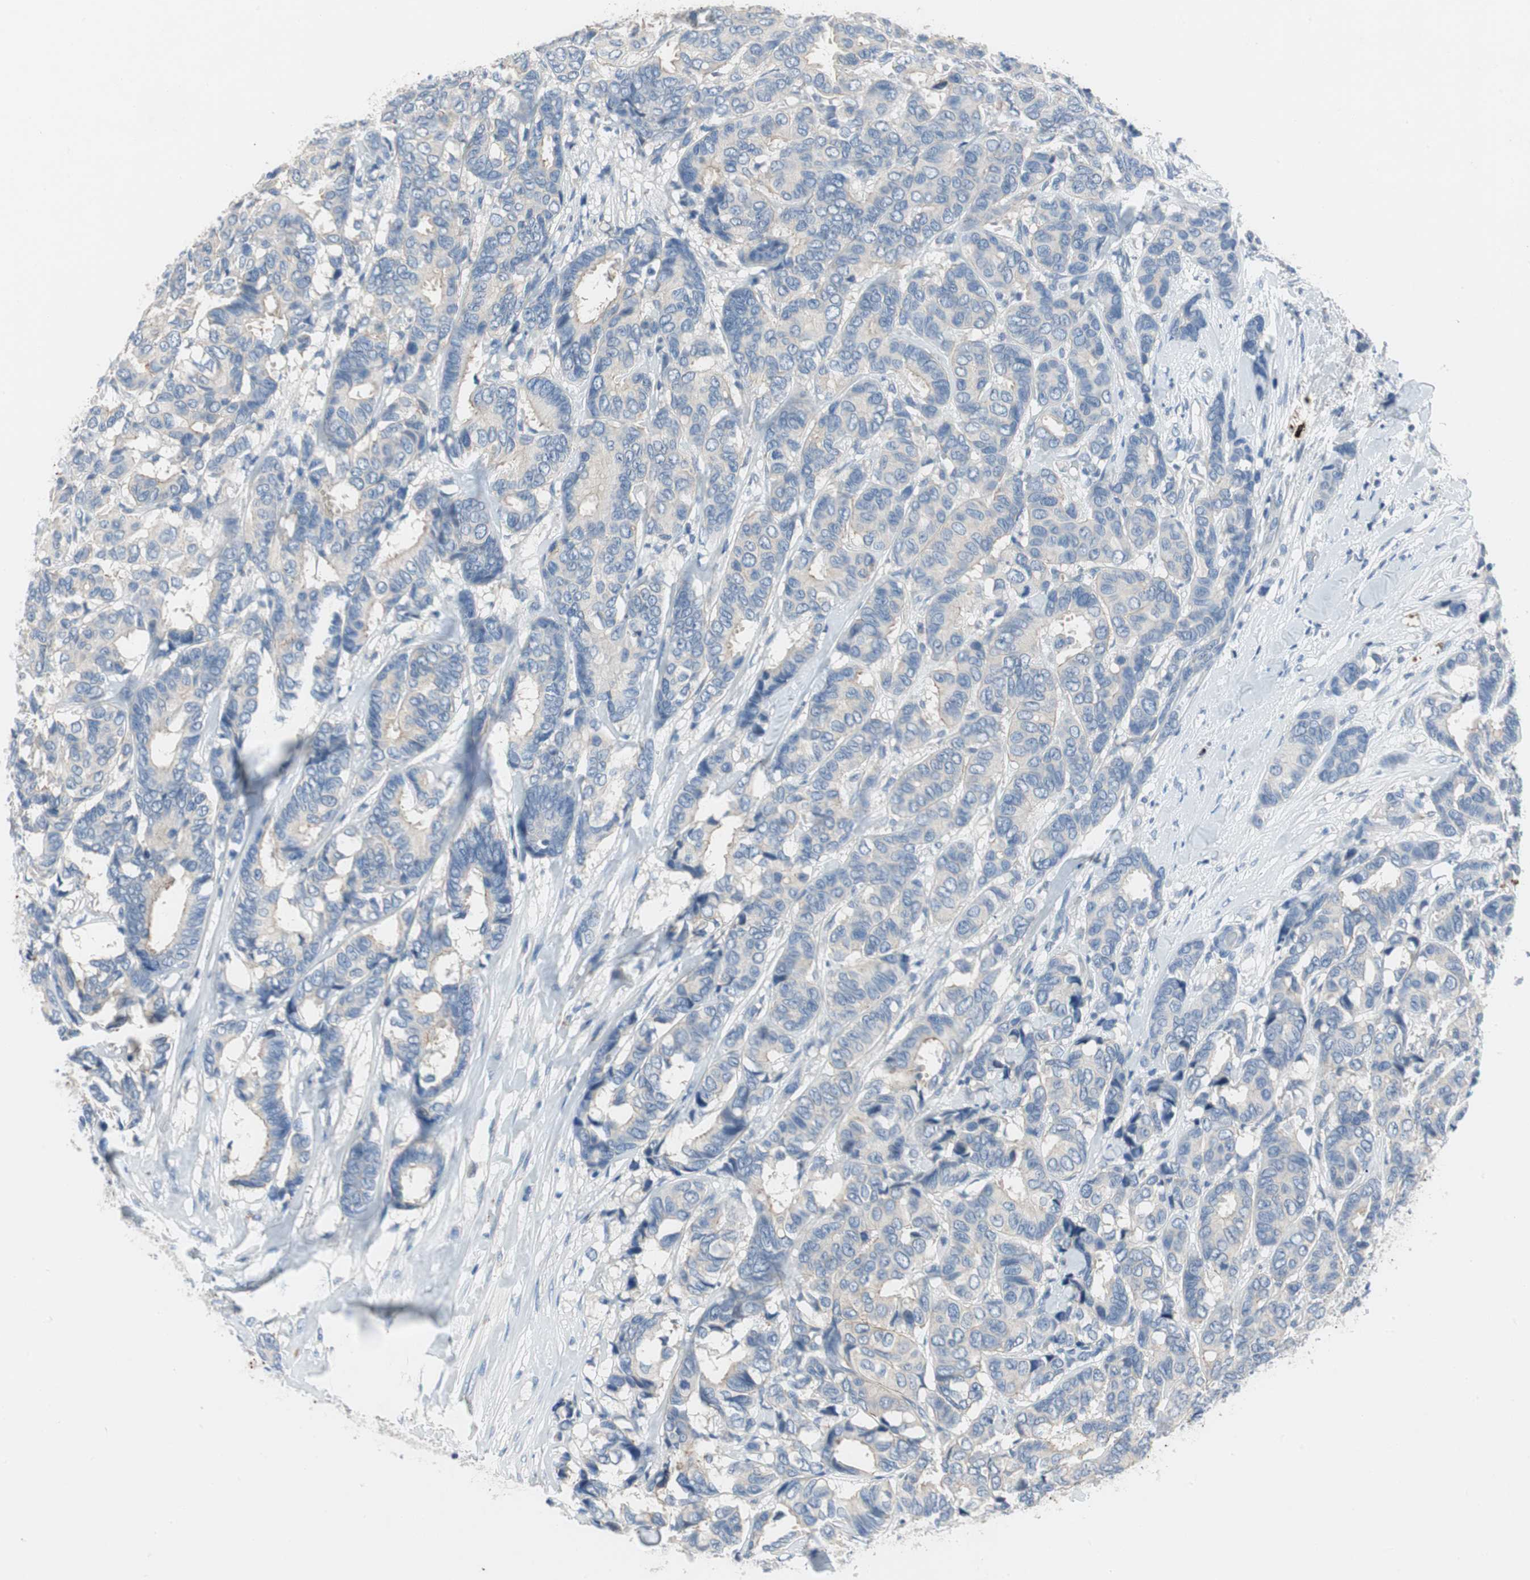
{"staining": {"intensity": "negative", "quantity": "none", "location": "none"}, "tissue": "breast cancer", "cell_type": "Tumor cells", "image_type": "cancer", "snomed": [{"axis": "morphology", "description": "Duct carcinoma"}, {"axis": "topography", "description": "Breast"}], "caption": "IHC of breast infiltrating ductal carcinoma exhibits no positivity in tumor cells.", "gene": "CPA3", "patient": {"sex": "female", "age": 87}}